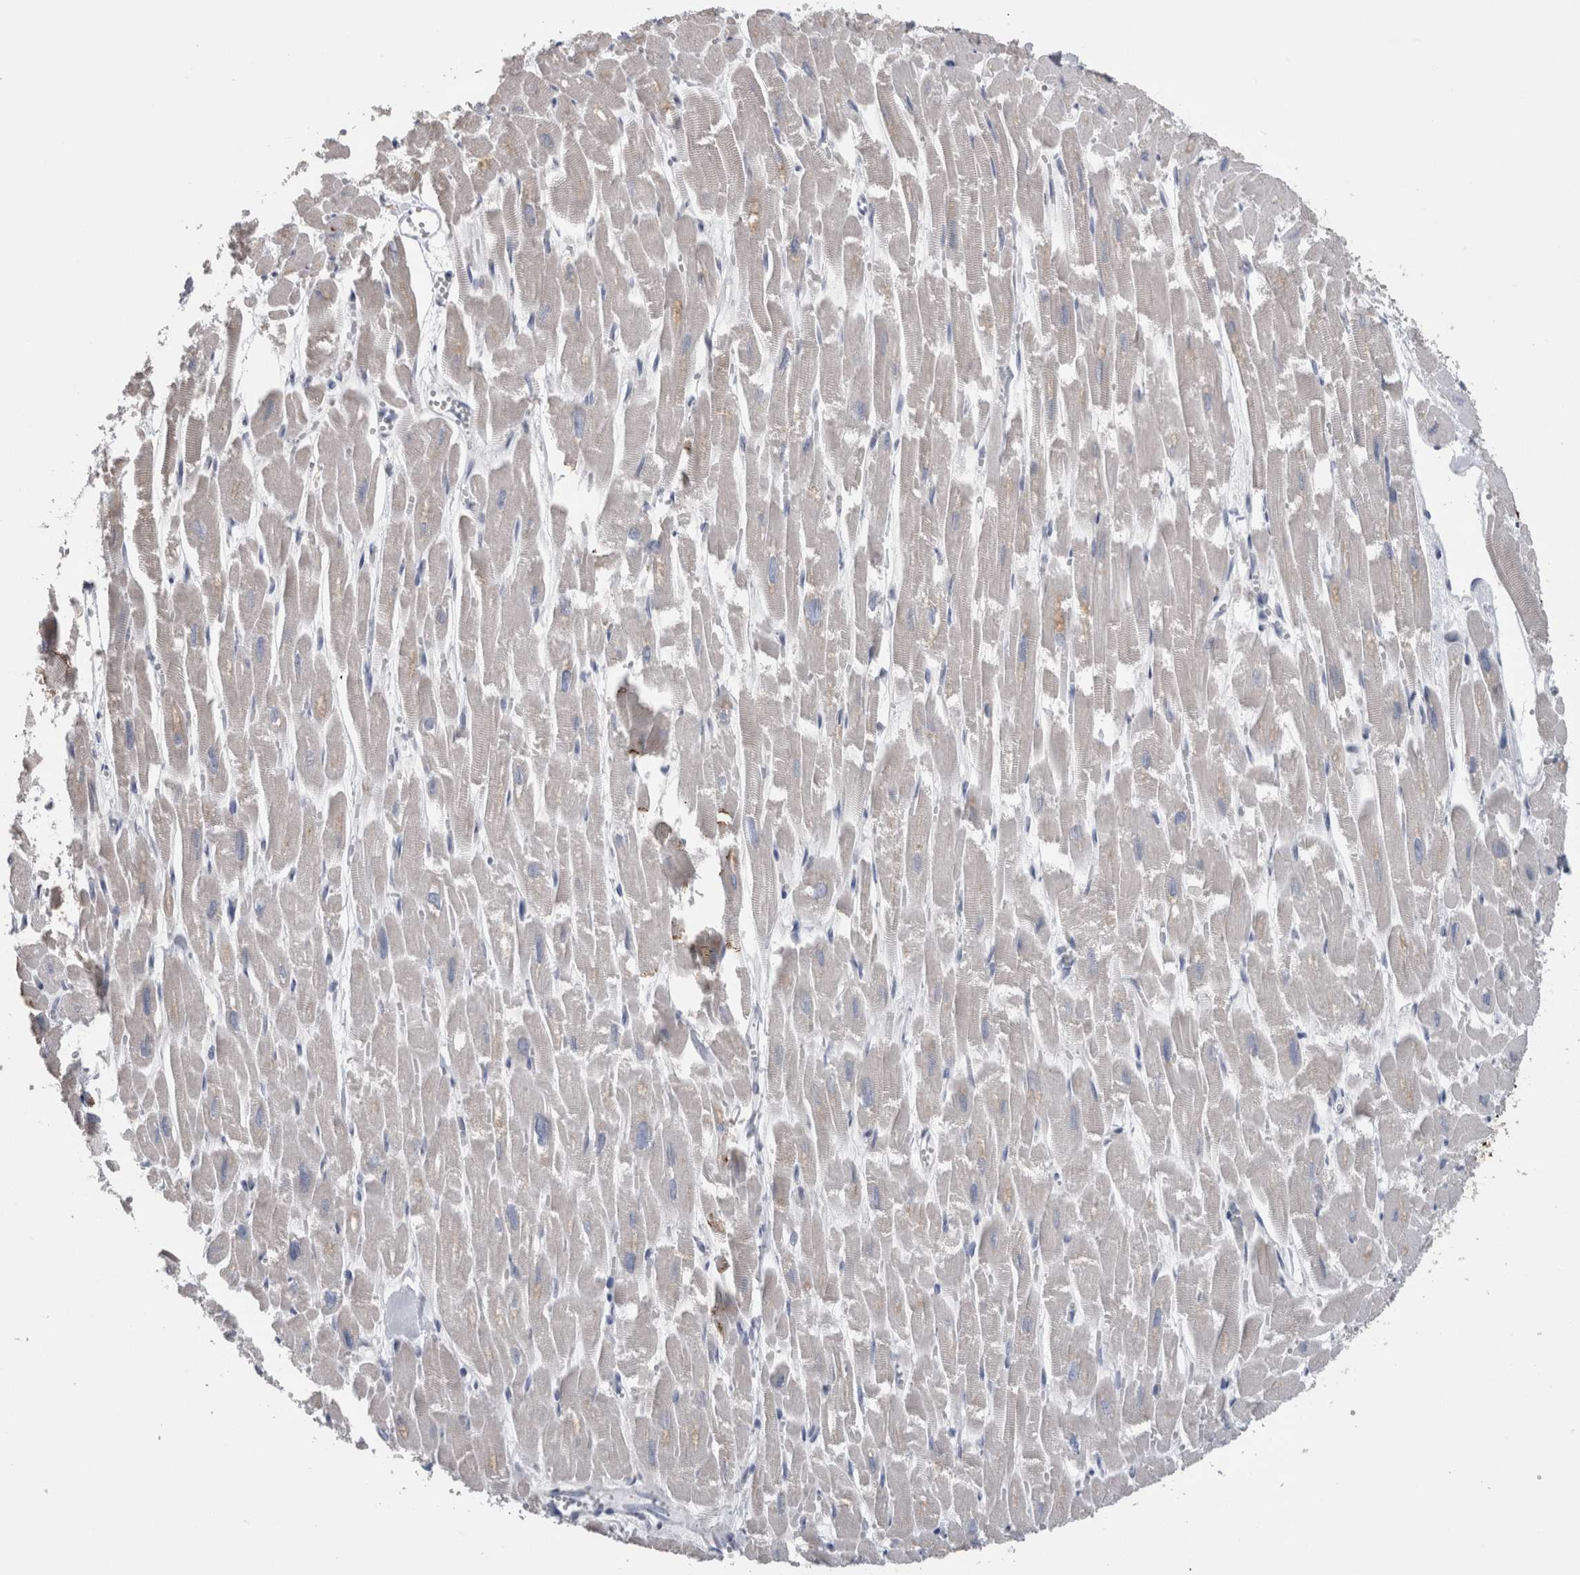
{"staining": {"intensity": "negative", "quantity": "none", "location": "none"}, "tissue": "heart muscle", "cell_type": "Cardiomyocytes", "image_type": "normal", "snomed": [{"axis": "morphology", "description": "Normal tissue, NOS"}, {"axis": "topography", "description": "Heart"}], "caption": "An IHC image of unremarkable heart muscle is shown. There is no staining in cardiomyocytes of heart muscle. Nuclei are stained in blue.", "gene": "GDAP1", "patient": {"sex": "male", "age": 54}}